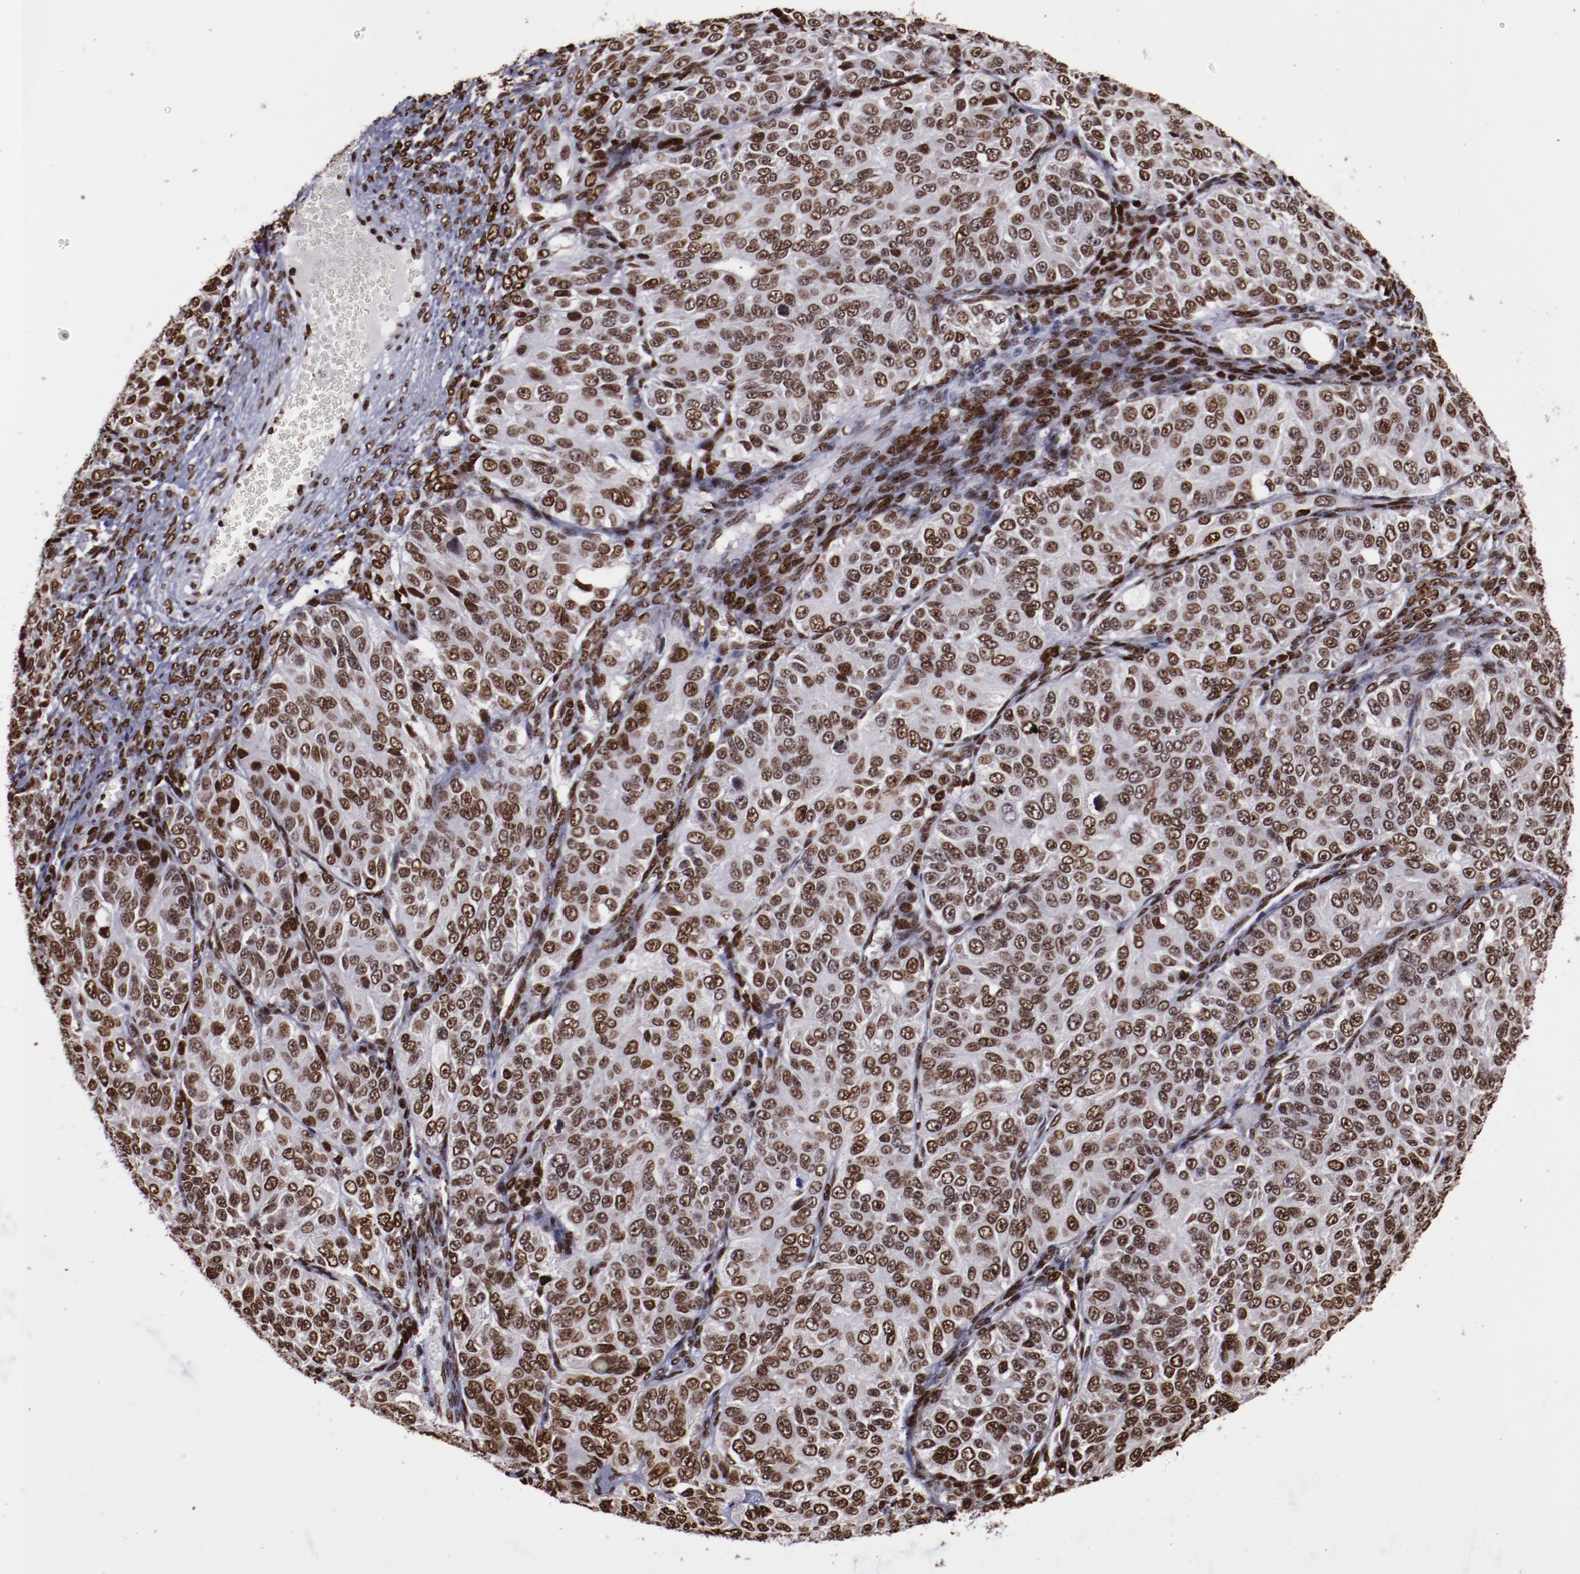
{"staining": {"intensity": "moderate", "quantity": ">75%", "location": "nuclear"}, "tissue": "ovarian cancer", "cell_type": "Tumor cells", "image_type": "cancer", "snomed": [{"axis": "morphology", "description": "Carcinoma, endometroid"}, {"axis": "topography", "description": "Ovary"}], "caption": "Moderate nuclear protein staining is seen in about >75% of tumor cells in ovarian cancer. The protein of interest is stained brown, and the nuclei are stained in blue (DAB (3,3'-diaminobenzidine) IHC with brightfield microscopy, high magnification).", "gene": "APEX1", "patient": {"sex": "female", "age": 51}}